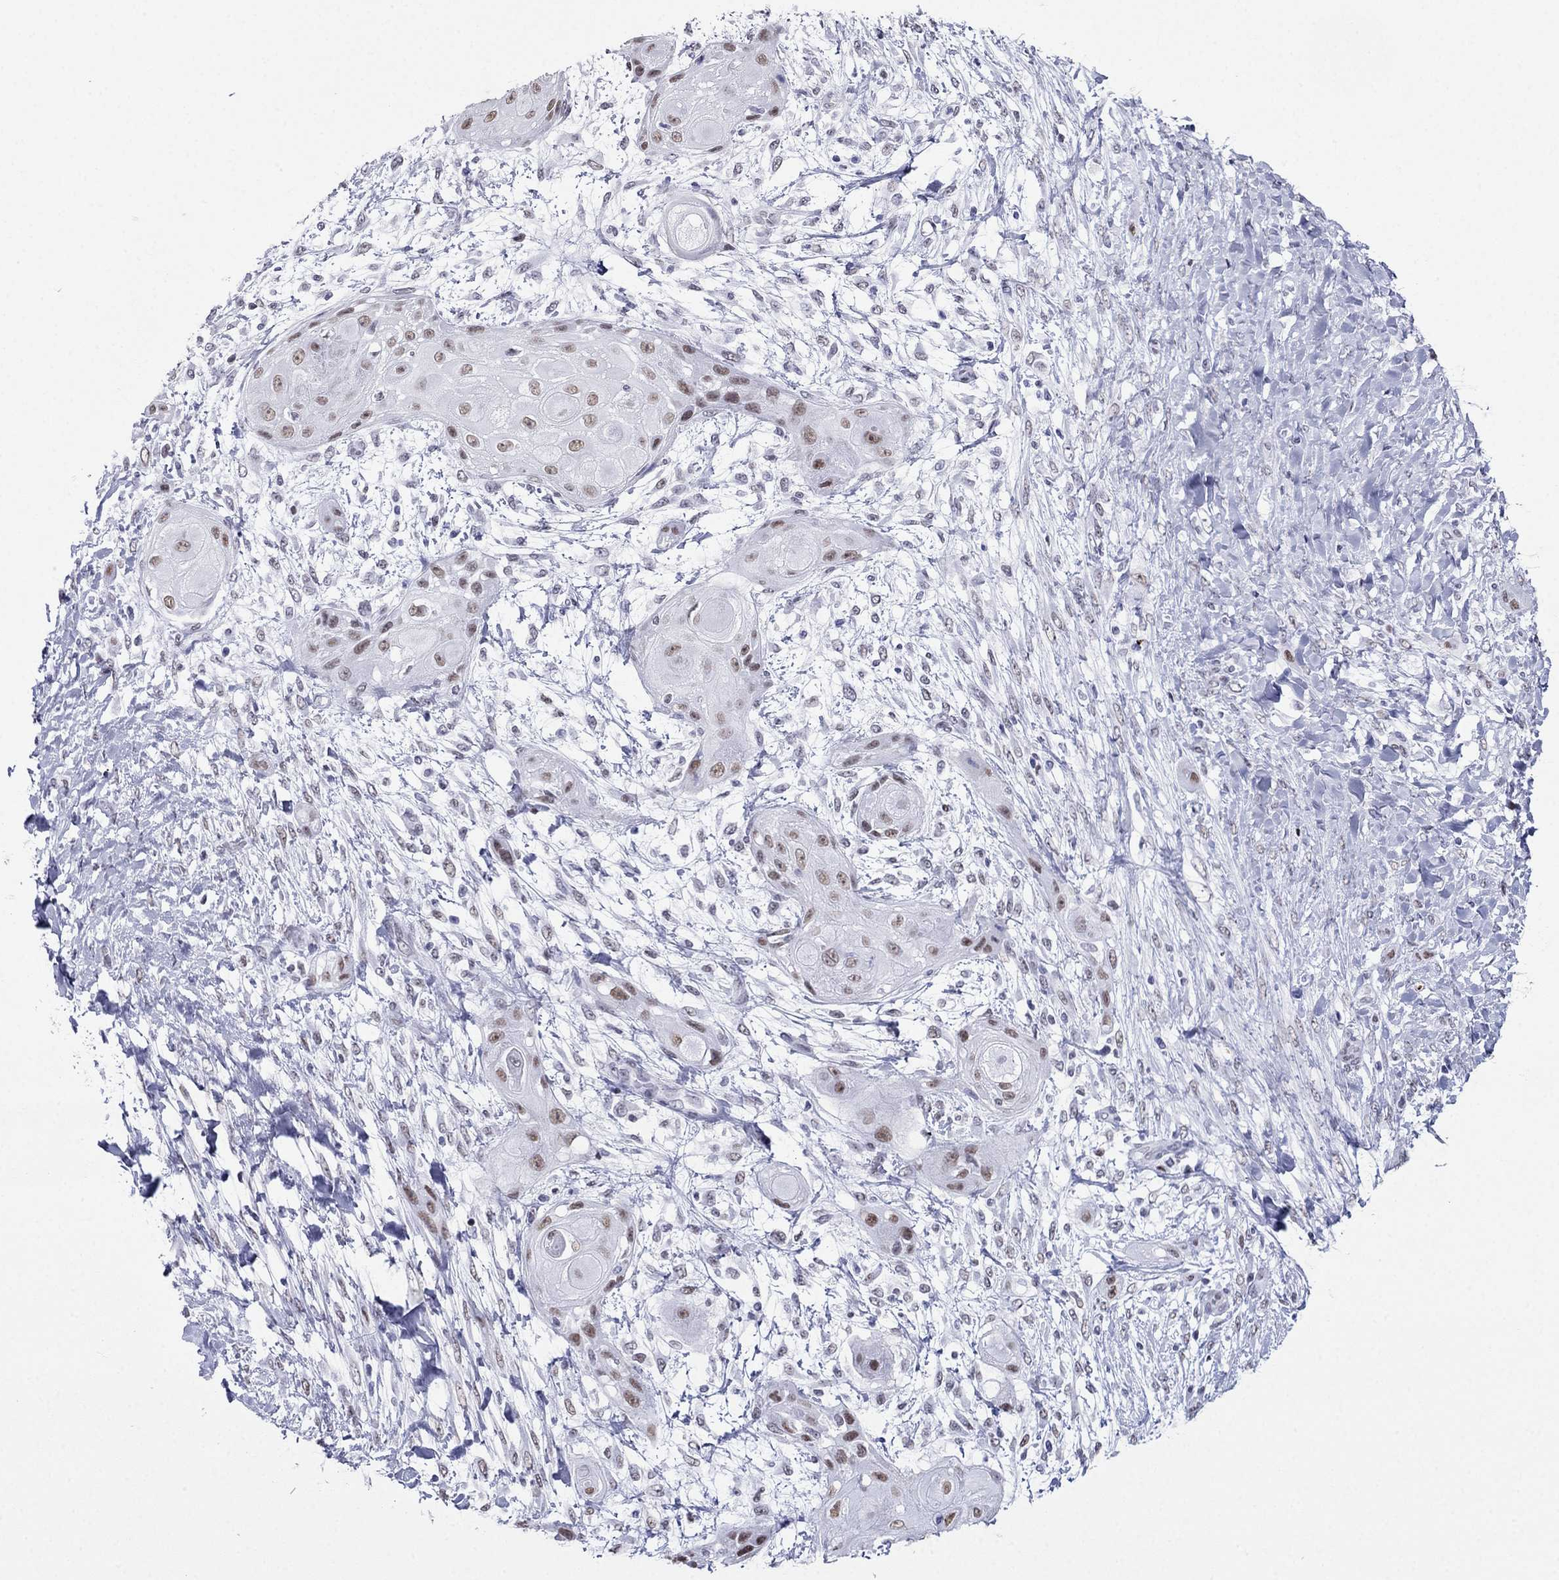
{"staining": {"intensity": "weak", "quantity": ">75%", "location": "nuclear"}, "tissue": "skin cancer", "cell_type": "Tumor cells", "image_type": "cancer", "snomed": [{"axis": "morphology", "description": "Squamous cell carcinoma, NOS"}, {"axis": "topography", "description": "Skin"}], "caption": "Skin cancer stained with a protein marker exhibits weak staining in tumor cells.", "gene": "PPM1G", "patient": {"sex": "male", "age": 62}}